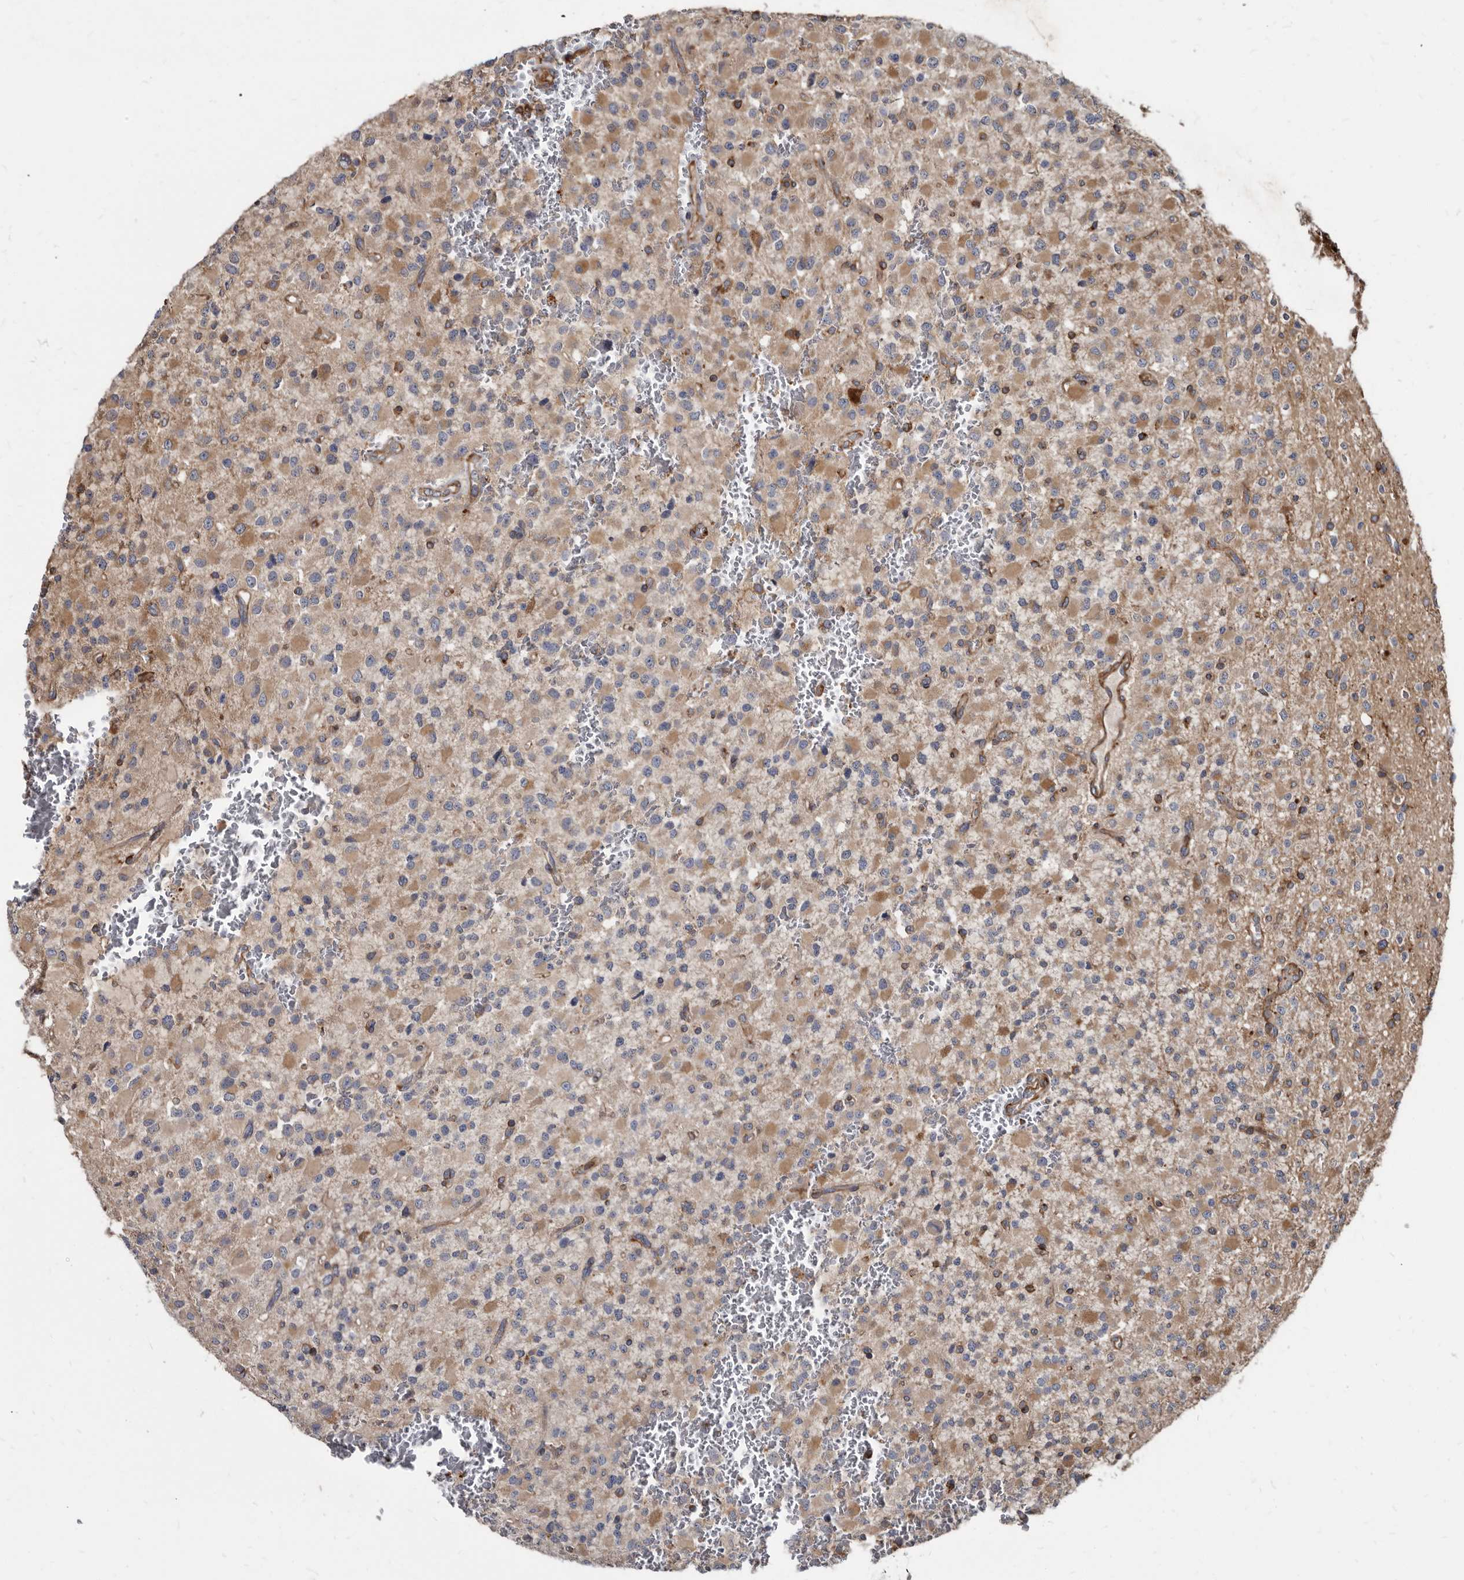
{"staining": {"intensity": "weak", "quantity": "25%-75%", "location": "cytoplasmic/membranous"}, "tissue": "glioma", "cell_type": "Tumor cells", "image_type": "cancer", "snomed": [{"axis": "morphology", "description": "Glioma, malignant, High grade"}, {"axis": "topography", "description": "Brain"}], "caption": "A low amount of weak cytoplasmic/membranous expression is present in approximately 25%-75% of tumor cells in glioma tissue. Nuclei are stained in blue.", "gene": "KCTD20", "patient": {"sex": "male", "age": 34}}